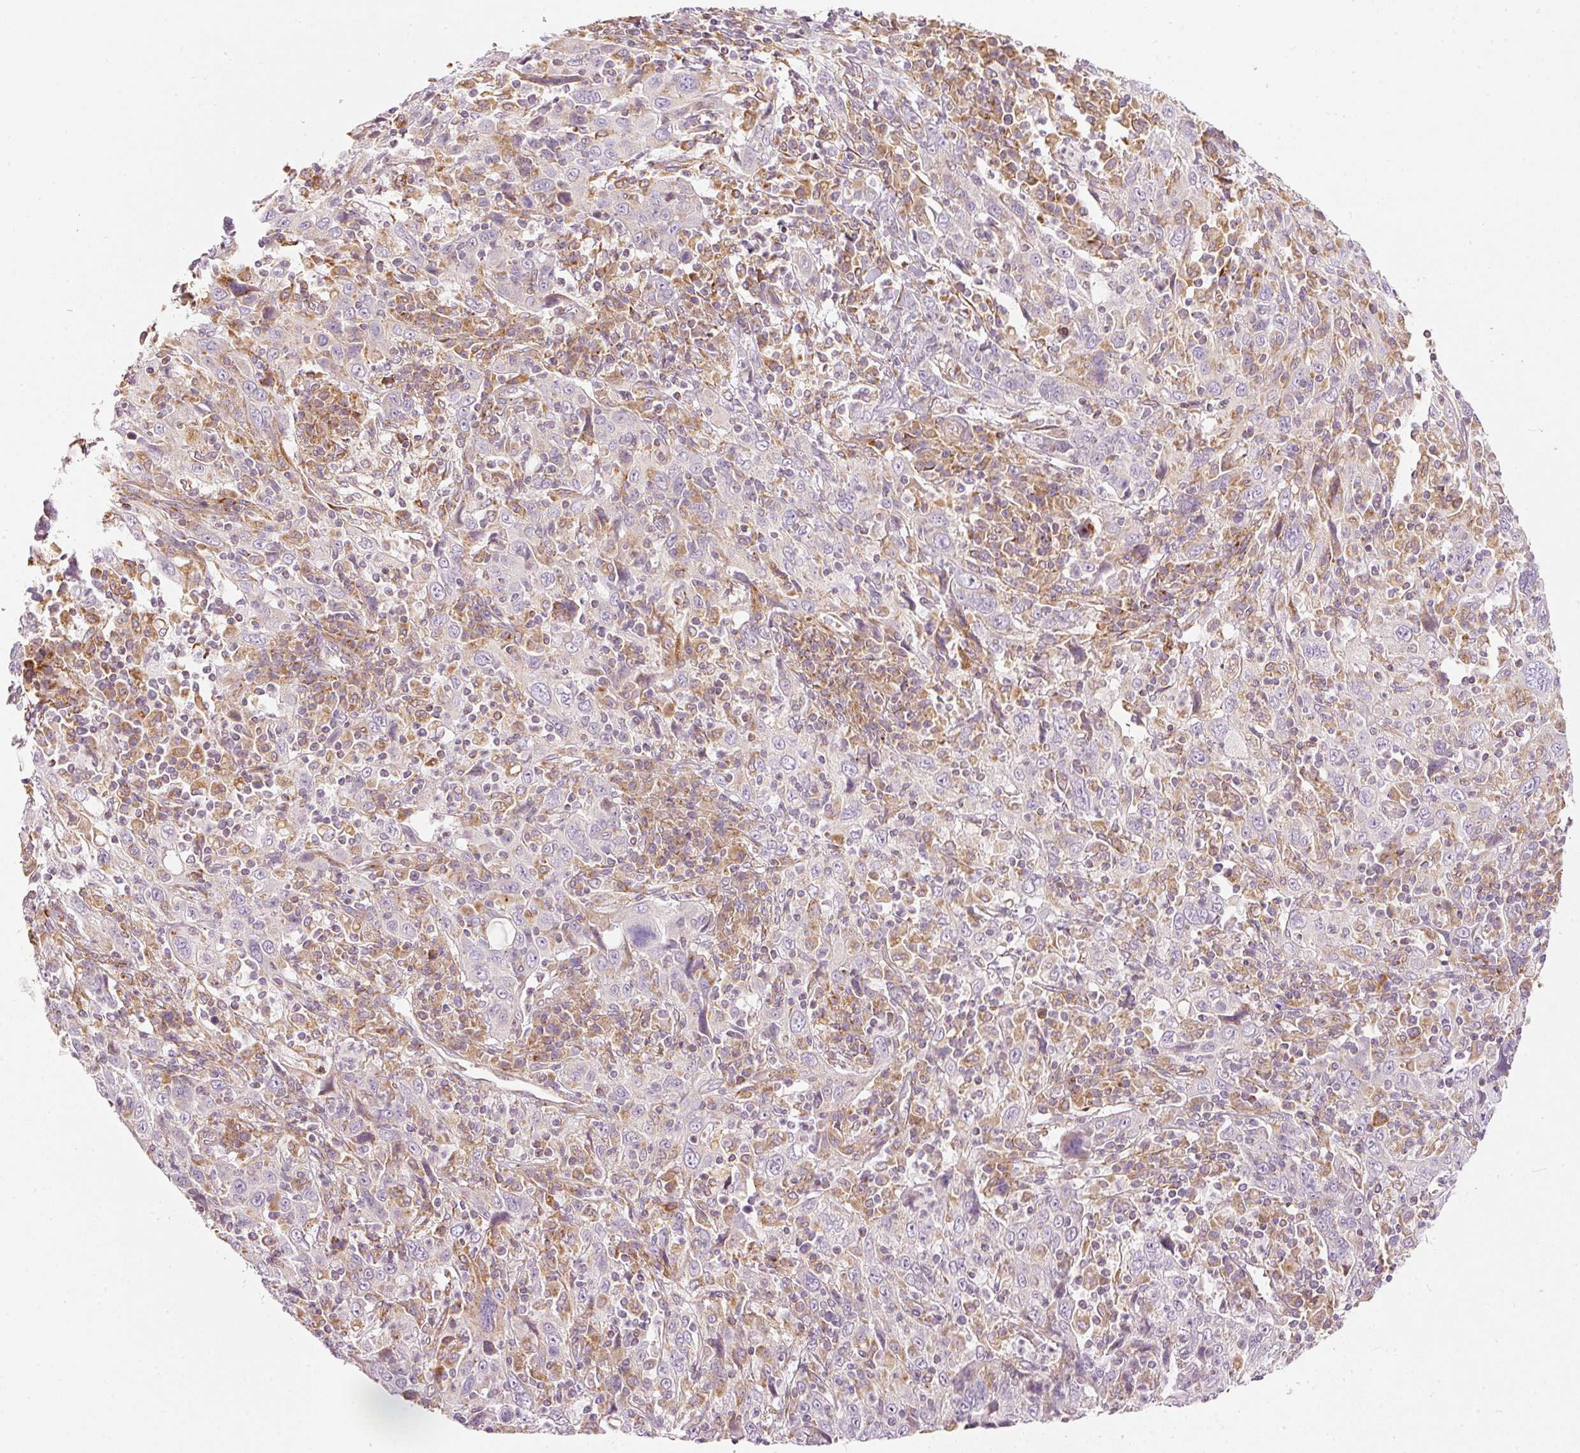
{"staining": {"intensity": "negative", "quantity": "none", "location": "none"}, "tissue": "cervical cancer", "cell_type": "Tumor cells", "image_type": "cancer", "snomed": [{"axis": "morphology", "description": "Squamous cell carcinoma, NOS"}, {"axis": "topography", "description": "Cervix"}], "caption": "This is an immunohistochemistry histopathology image of human cervical squamous cell carcinoma. There is no expression in tumor cells.", "gene": "SNAPC5", "patient": {"sex": "female", "age": 46}}